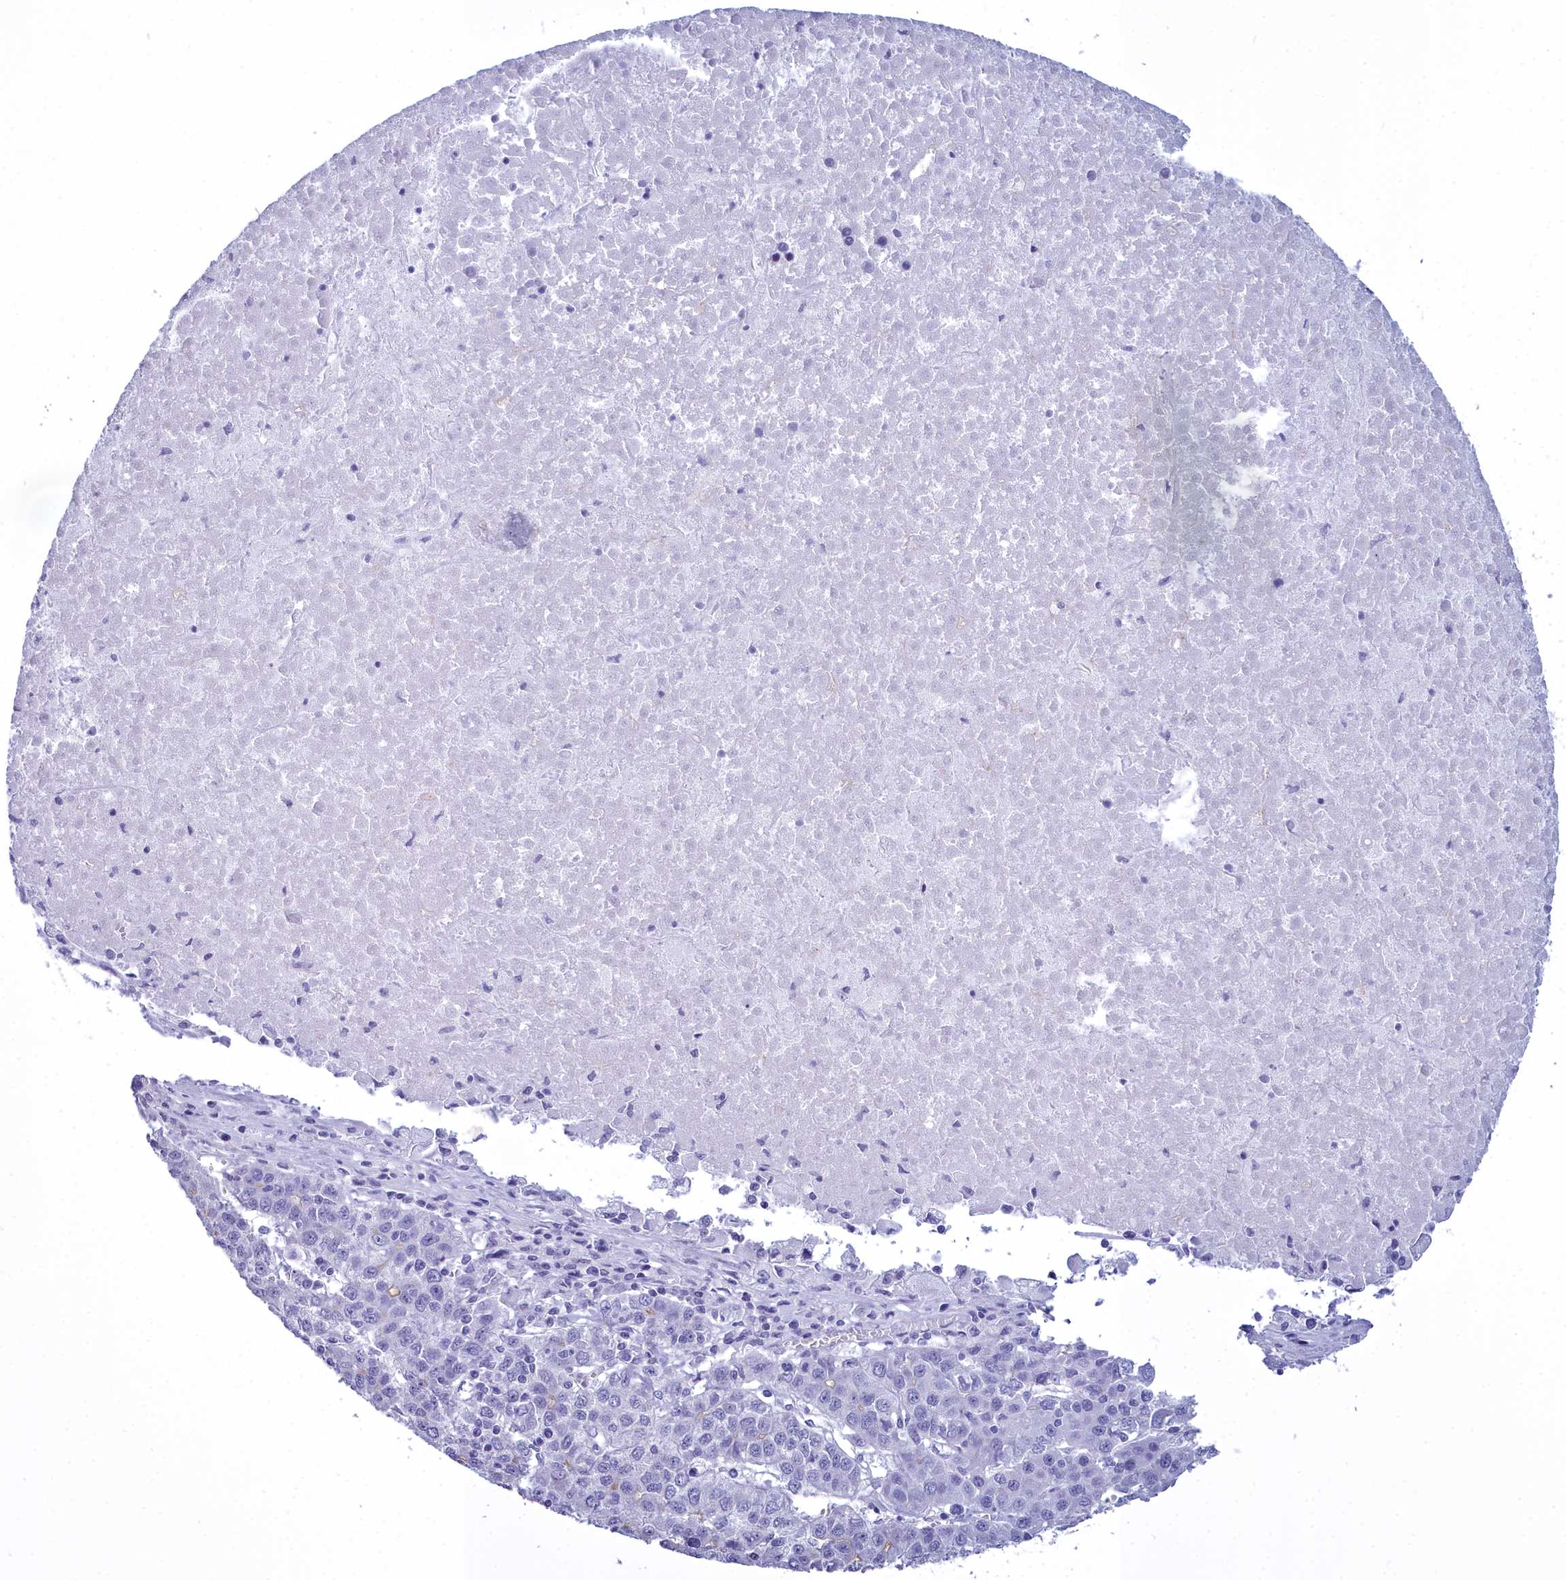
{"staining": {"intensity": "negative", "quantity": "none", "location": "none"}, "tissue": "liver cancer", "cell_type": "Tumor cells", "image_type": "cancer", "snomed": [{"axis": "morphology", "description": "Carcinoma, Hepatocellular, NOS"}, {"axis": "topography", "description": "Liver"}], "caption": "An immunohistochemistry (IHC) micrograph of liver hepatocellular carcinoma is shown. There is no staining in tumor cells of liver hepatocellular carcinoma.", "gene": "MAP6", "patient": {"sex": "female", "age": 53}}